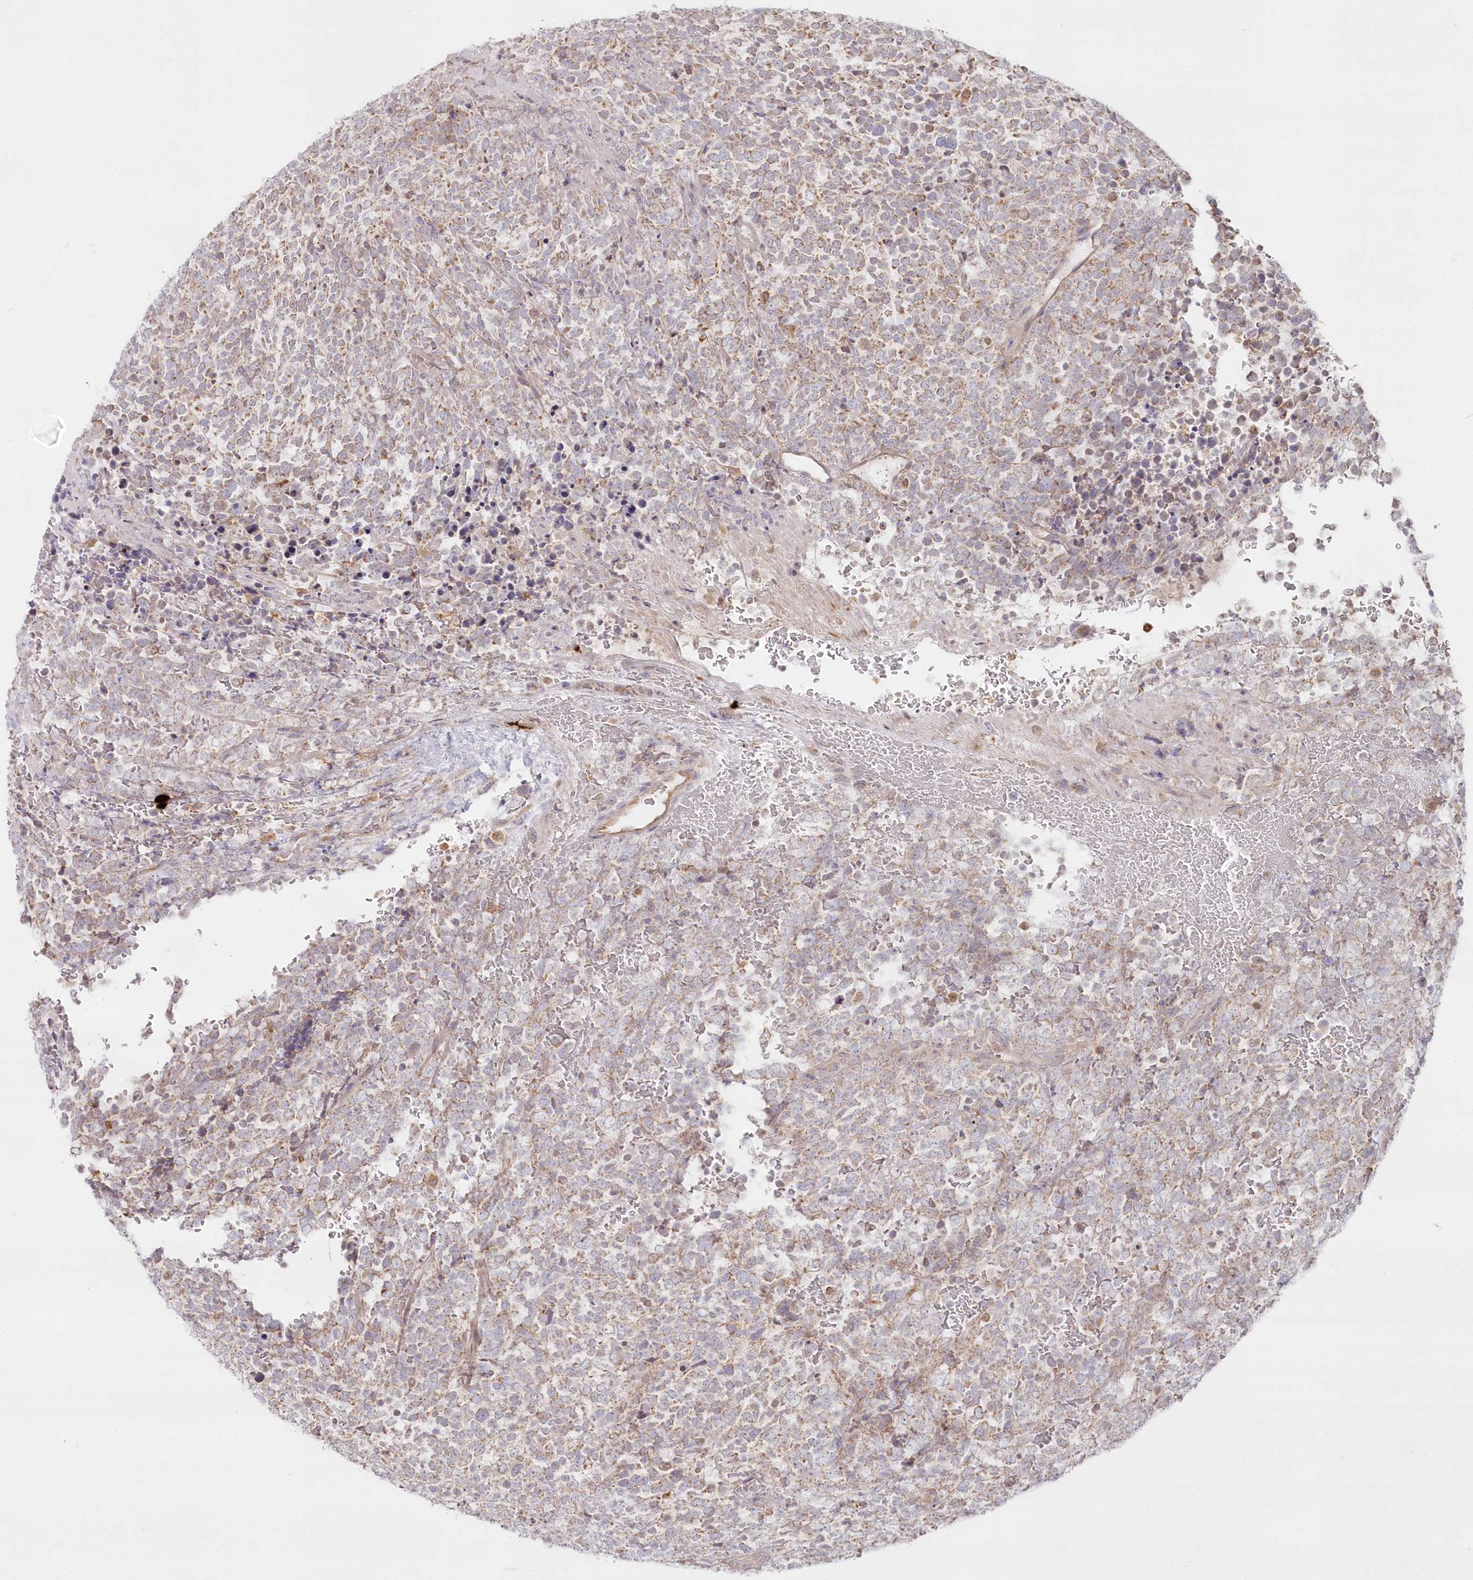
{"staining": {"intensity": "moderate", "quantity": "25%-75%", "location": "cytoplasmic/membranous"}, "tissue": "urothelial cancer", "cell_type": "Tumor cells", "image_type": "cancer", "snomed": [{"axis": "morphology", "description": "Urothelial carcinoma, High grade"}, {"axis": "topography", "description": "Urinary bladder"}], "caption": "Urothelial cancer stained with IHC reveals moderate cytoplasmic/membranous positivity in about 25%-75% of tumor cells.", "gene": "ARSB", "patient": {"sex": "female", "age": 82}}